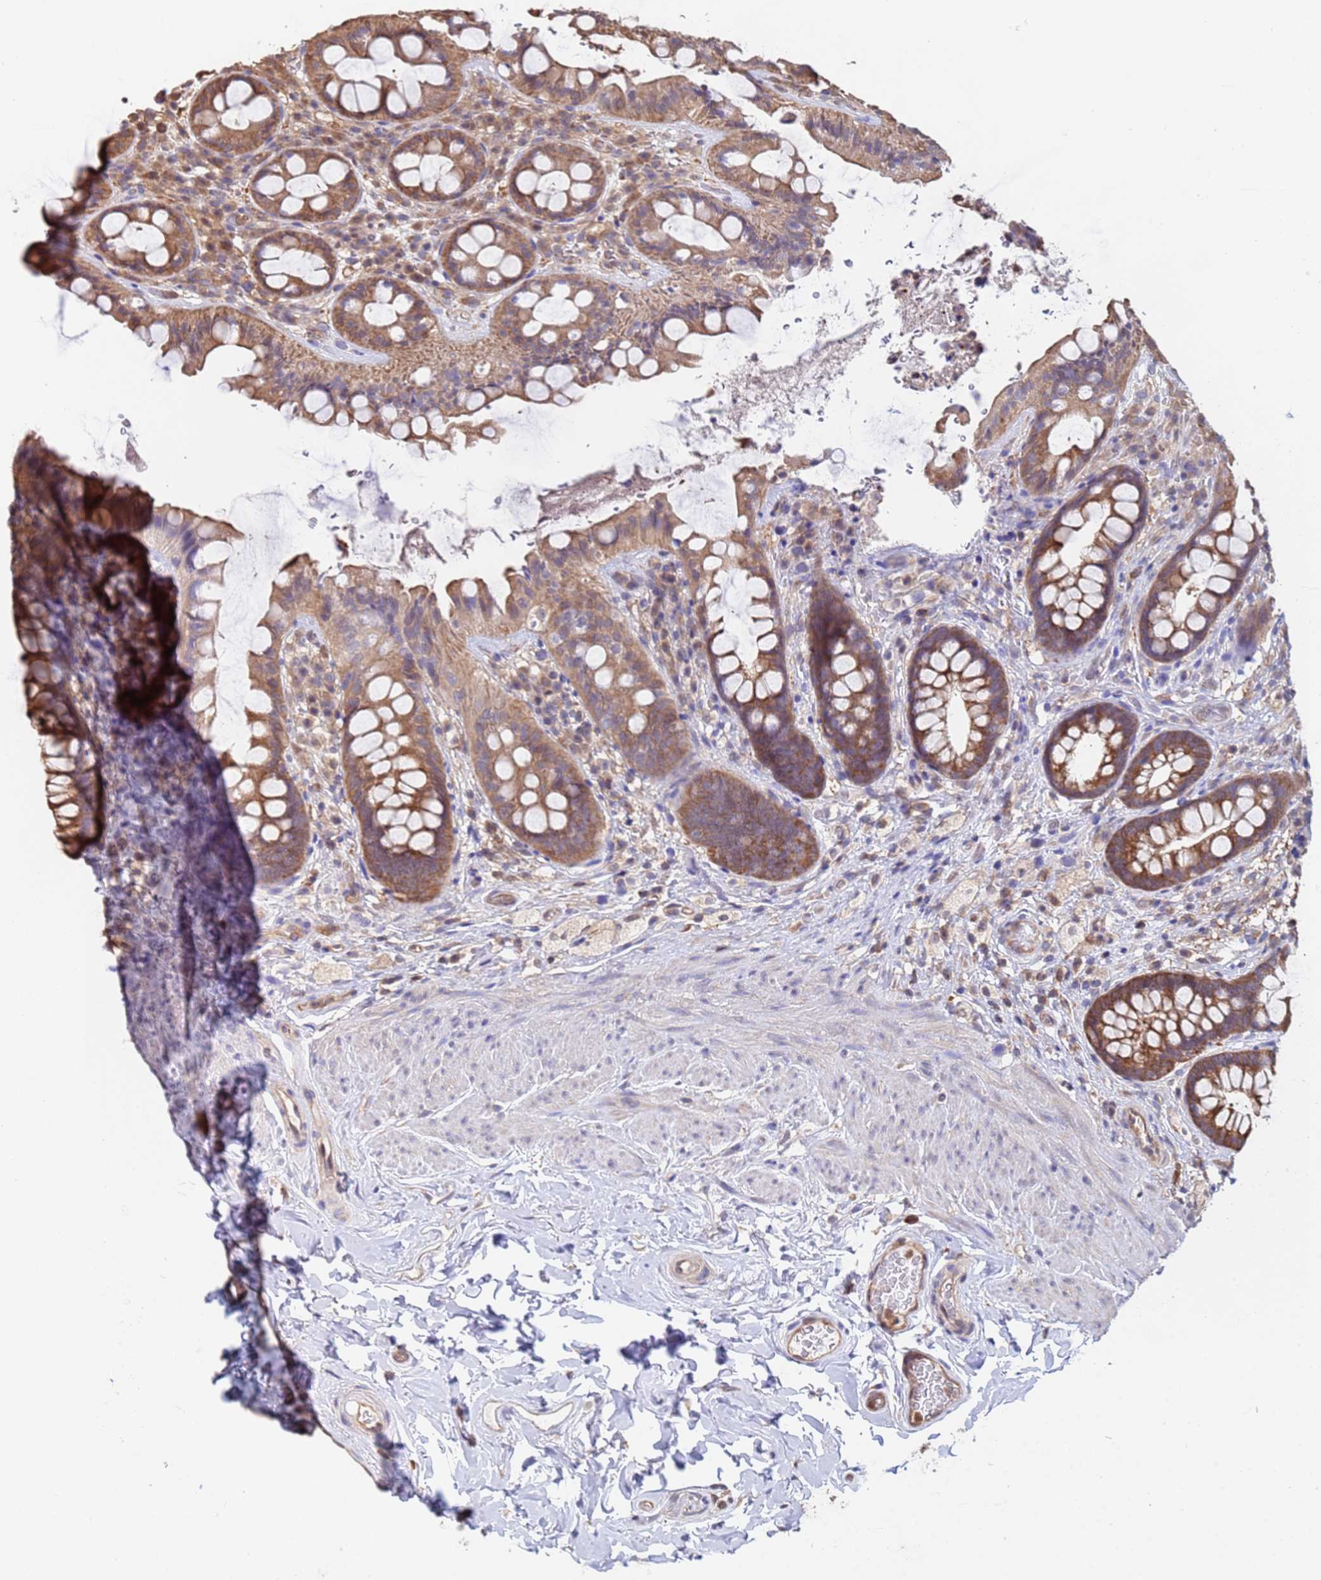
{"staining": {"intensity": "moderate", "quantity": ">75%", "location": "cytoplasmic/membranous"}, "tissue": "rectum", "cell_type": "Glandular cells", "image_type": "normal", "snomed": [{"axis": "morphology", "description": "Normal tissue, NOS"}, {"axis": "topography", "description": "Rectum"}, {"axis": "topography", "description": "Peripheral nerve tissue"}], "caption": "An image of rectum stained for a protein exhibits moderate cytoplasmic/membranous brown staining in glandular cells. The staining is performed using DAB brown chromogen to label protein expression. The nuclei are counter-stained blue using hematoxylin.", "gene": "FAM25A", "patient": {"sex": "female", "age": 69}}